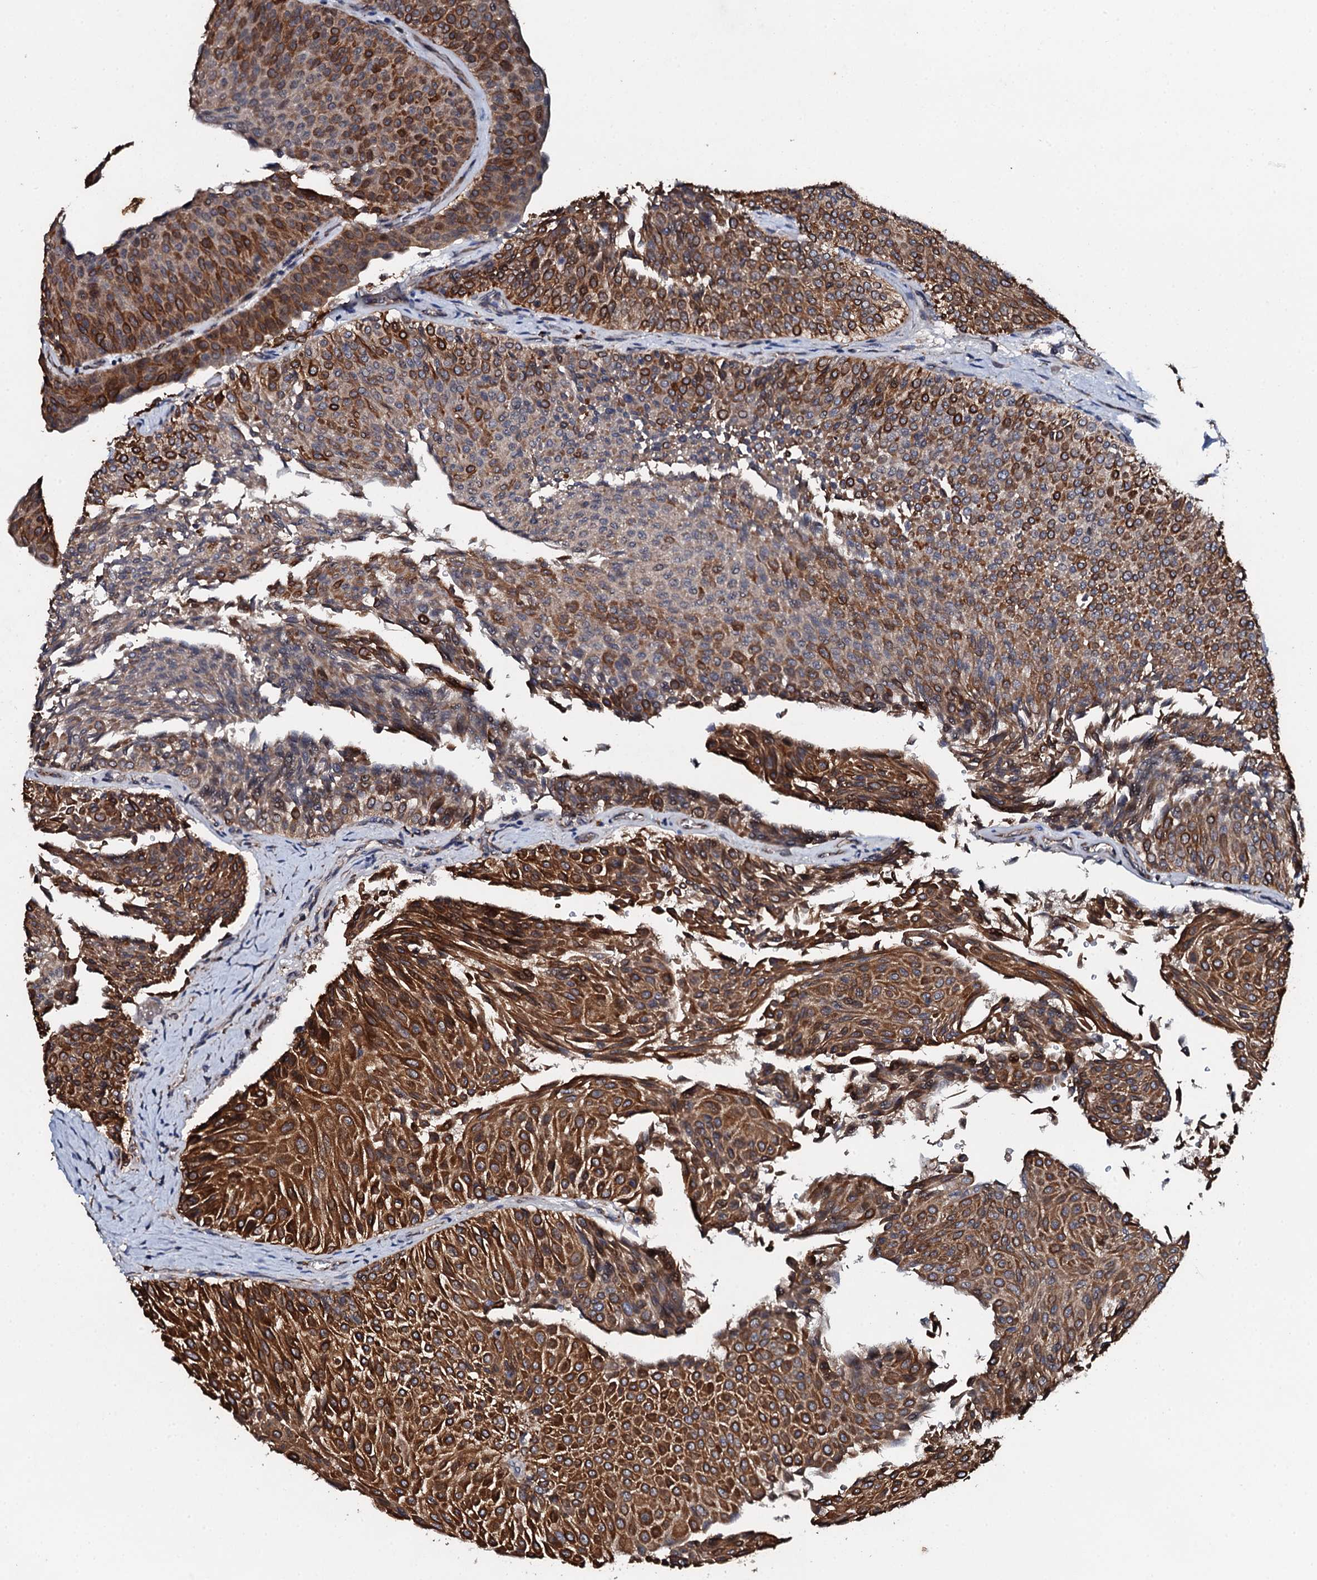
{"staining": {"intensity": "strong", "quantity": ">75%", "location": "cytoplasmic/membranous"}, "tissue": "urothelial cancer", "cell_type": "Tumor cells", "image_type": "cancer", "snomed": [{"axis": "morphology", "description": "Urothelial carcinoma, Low grade"}, {"axis": "topography", "description": "Urinary bladder"}], "caption": "Urothelial cancer tissue displays strong cytoplasmic/membranous expression in approximately >75% of tumor cells", "gene": "ADAMTS10", "patient": {"sex": "male", "age": 78}}